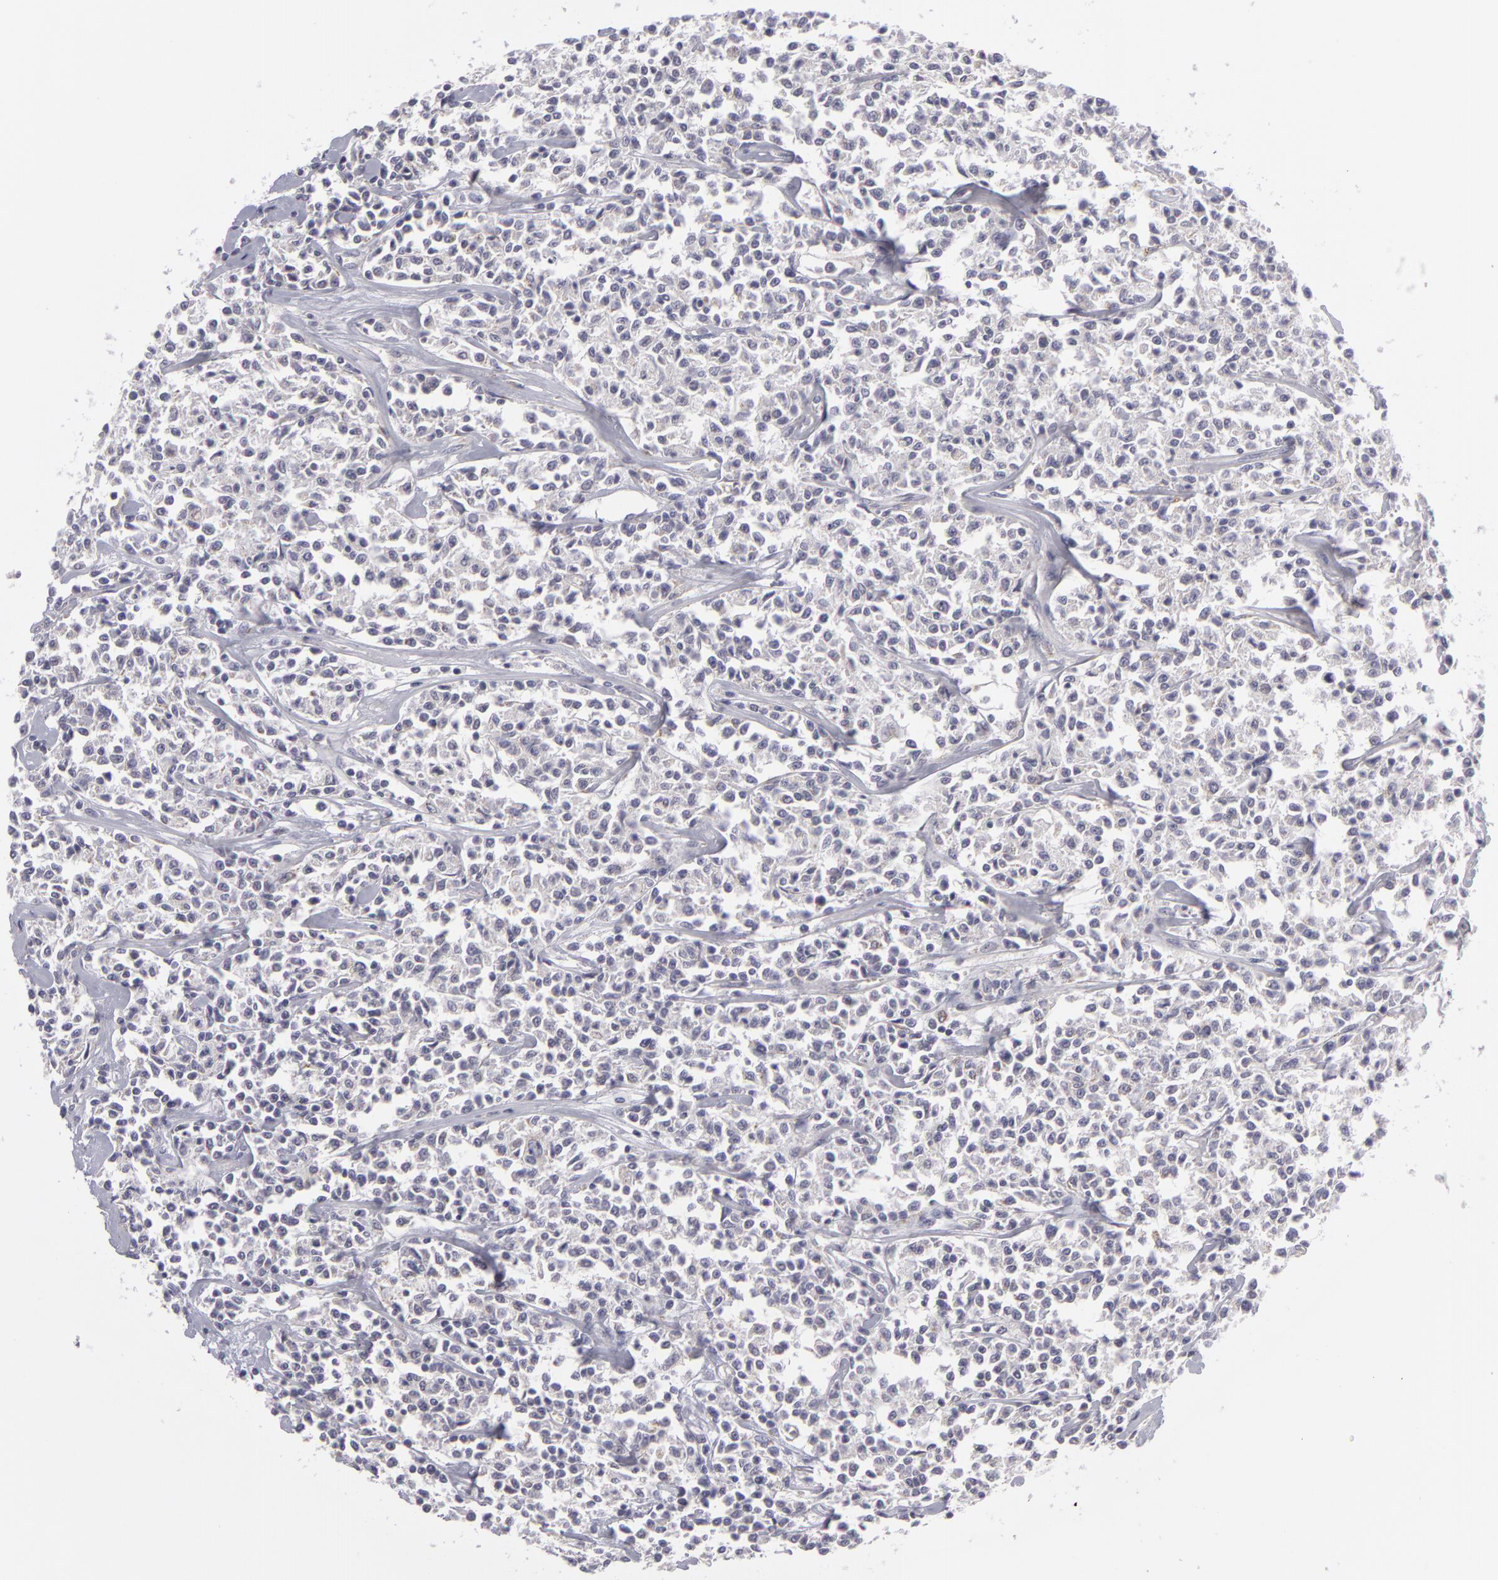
{"staining": {"intensity": "weak", "quantity": "<25%", "location": "cytoplasmic/membranous"}, "tissue": "lymphoma", "cell_type": "Tumor cells", "image_type": "cancer", "snomed": [{"axis": "morphology", "description": "Malignant lymphoma, non-Hodgkin's type, Low grade"}, {"axis": "topography", "description": "Small intestine"}], "caption": "An IHC micrograph of malignant lymphoma, non-Hodgkin's type (low-grade) is shown. There is no staining in tumor cells of malignant lymphoma, non-Hodgkin's type (low-grade). (Stains: DAB IHC with hematoxylin counter stain, Microscopy: brightfield microscopy at high magnification).", "gene": "ATP2B3", "patient": {"sex": "female", "age": 59}}